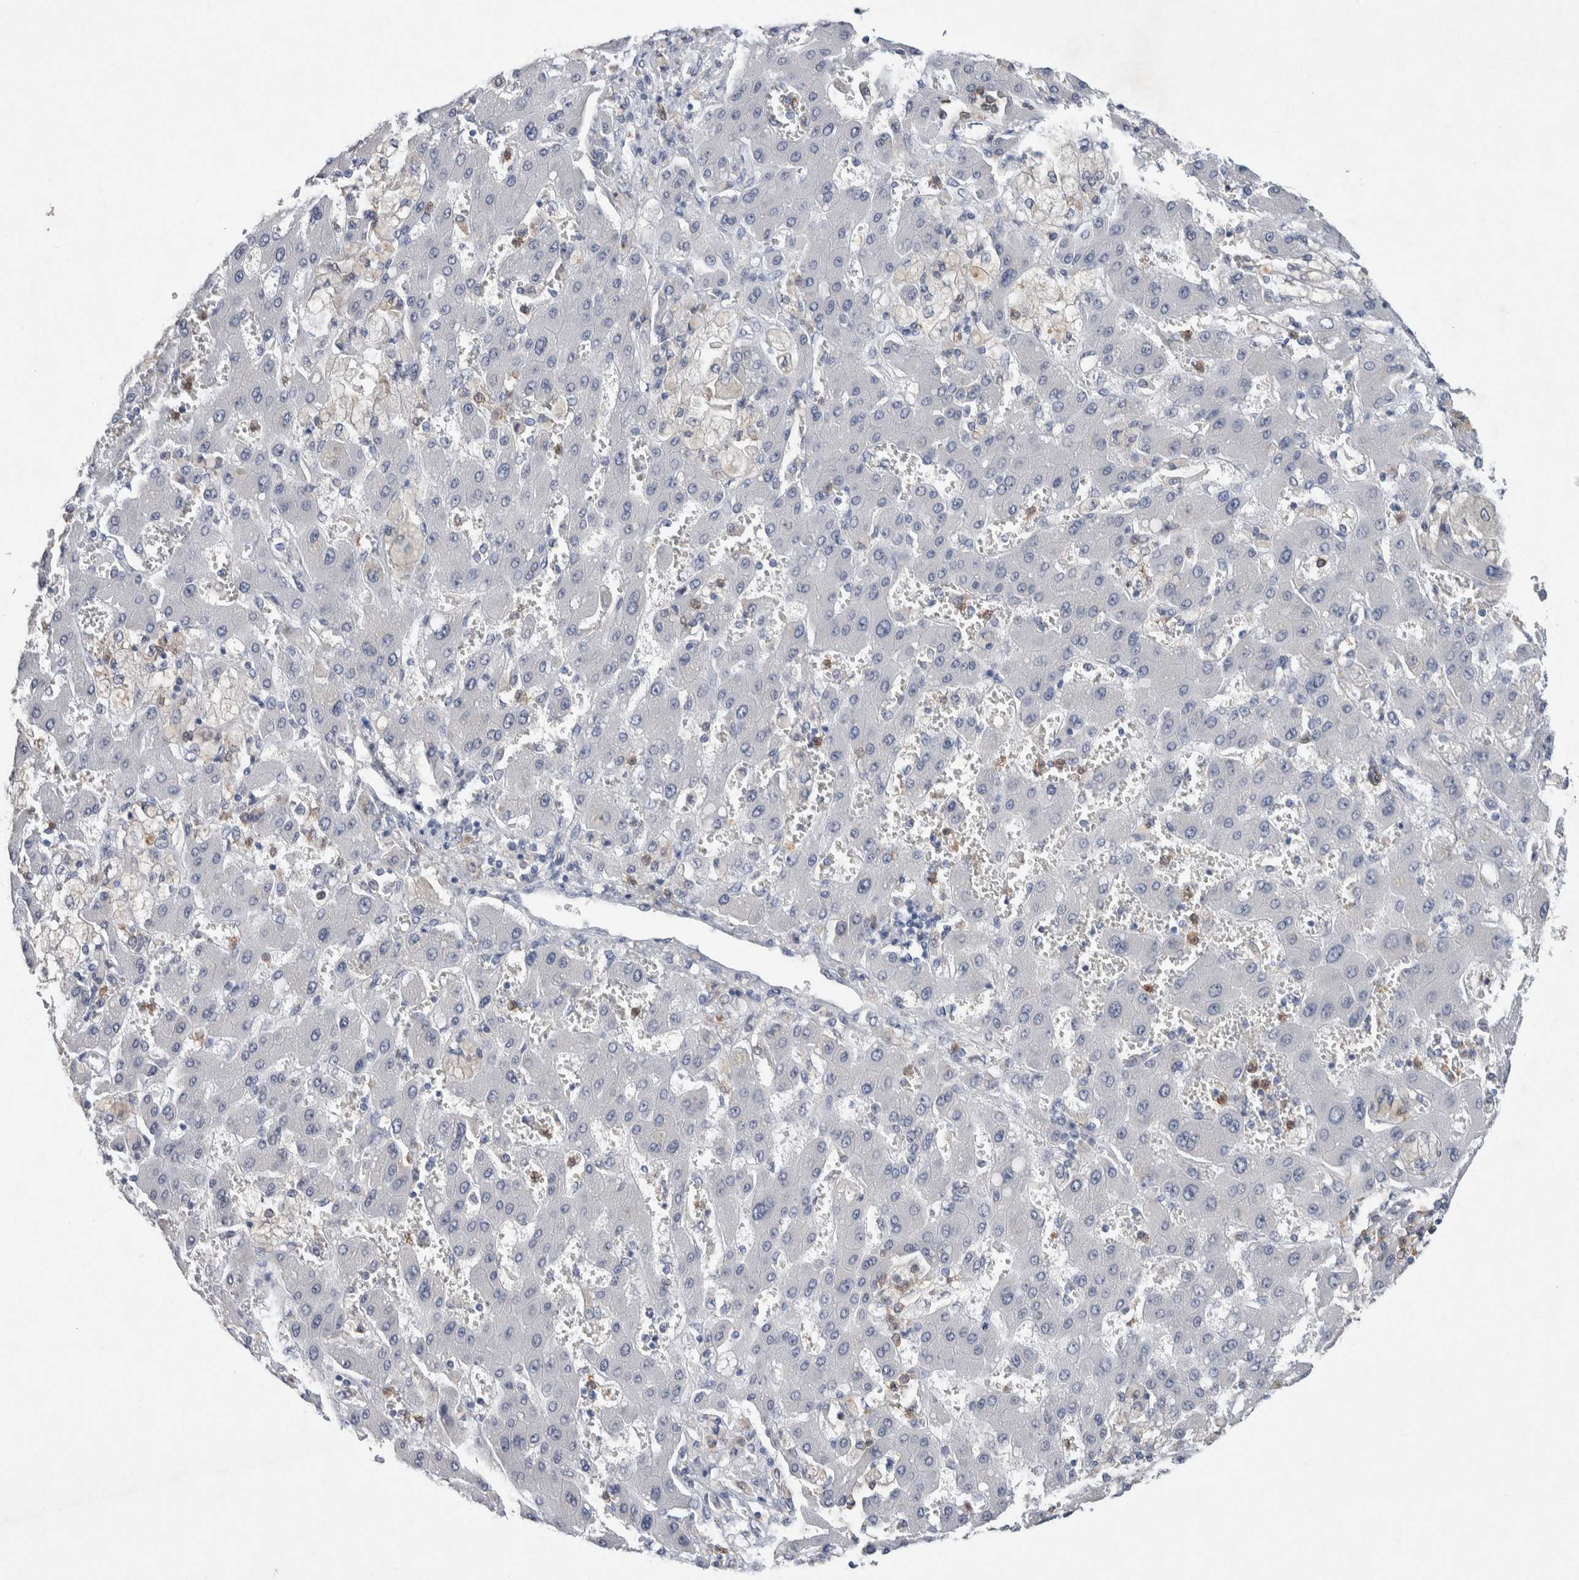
{"staining": {"intensity": "negative", "quantity": "none", "location": "none"}, "tissue": "liver cancer", "cell_type": "Tumor cells", "image_type": "cancer", "snomed": [{"axis": "morphology", "description": "Cholangiocarcinoma"}, {"axis": "topography", "description": "Liver"}], "caption": "This is an IHC histopathology image of human liver cholangiocarcinoma. There is no positivity in tumor cells.", "gene": "NCF2", "patient": {"sex": "male", "age": 50}}